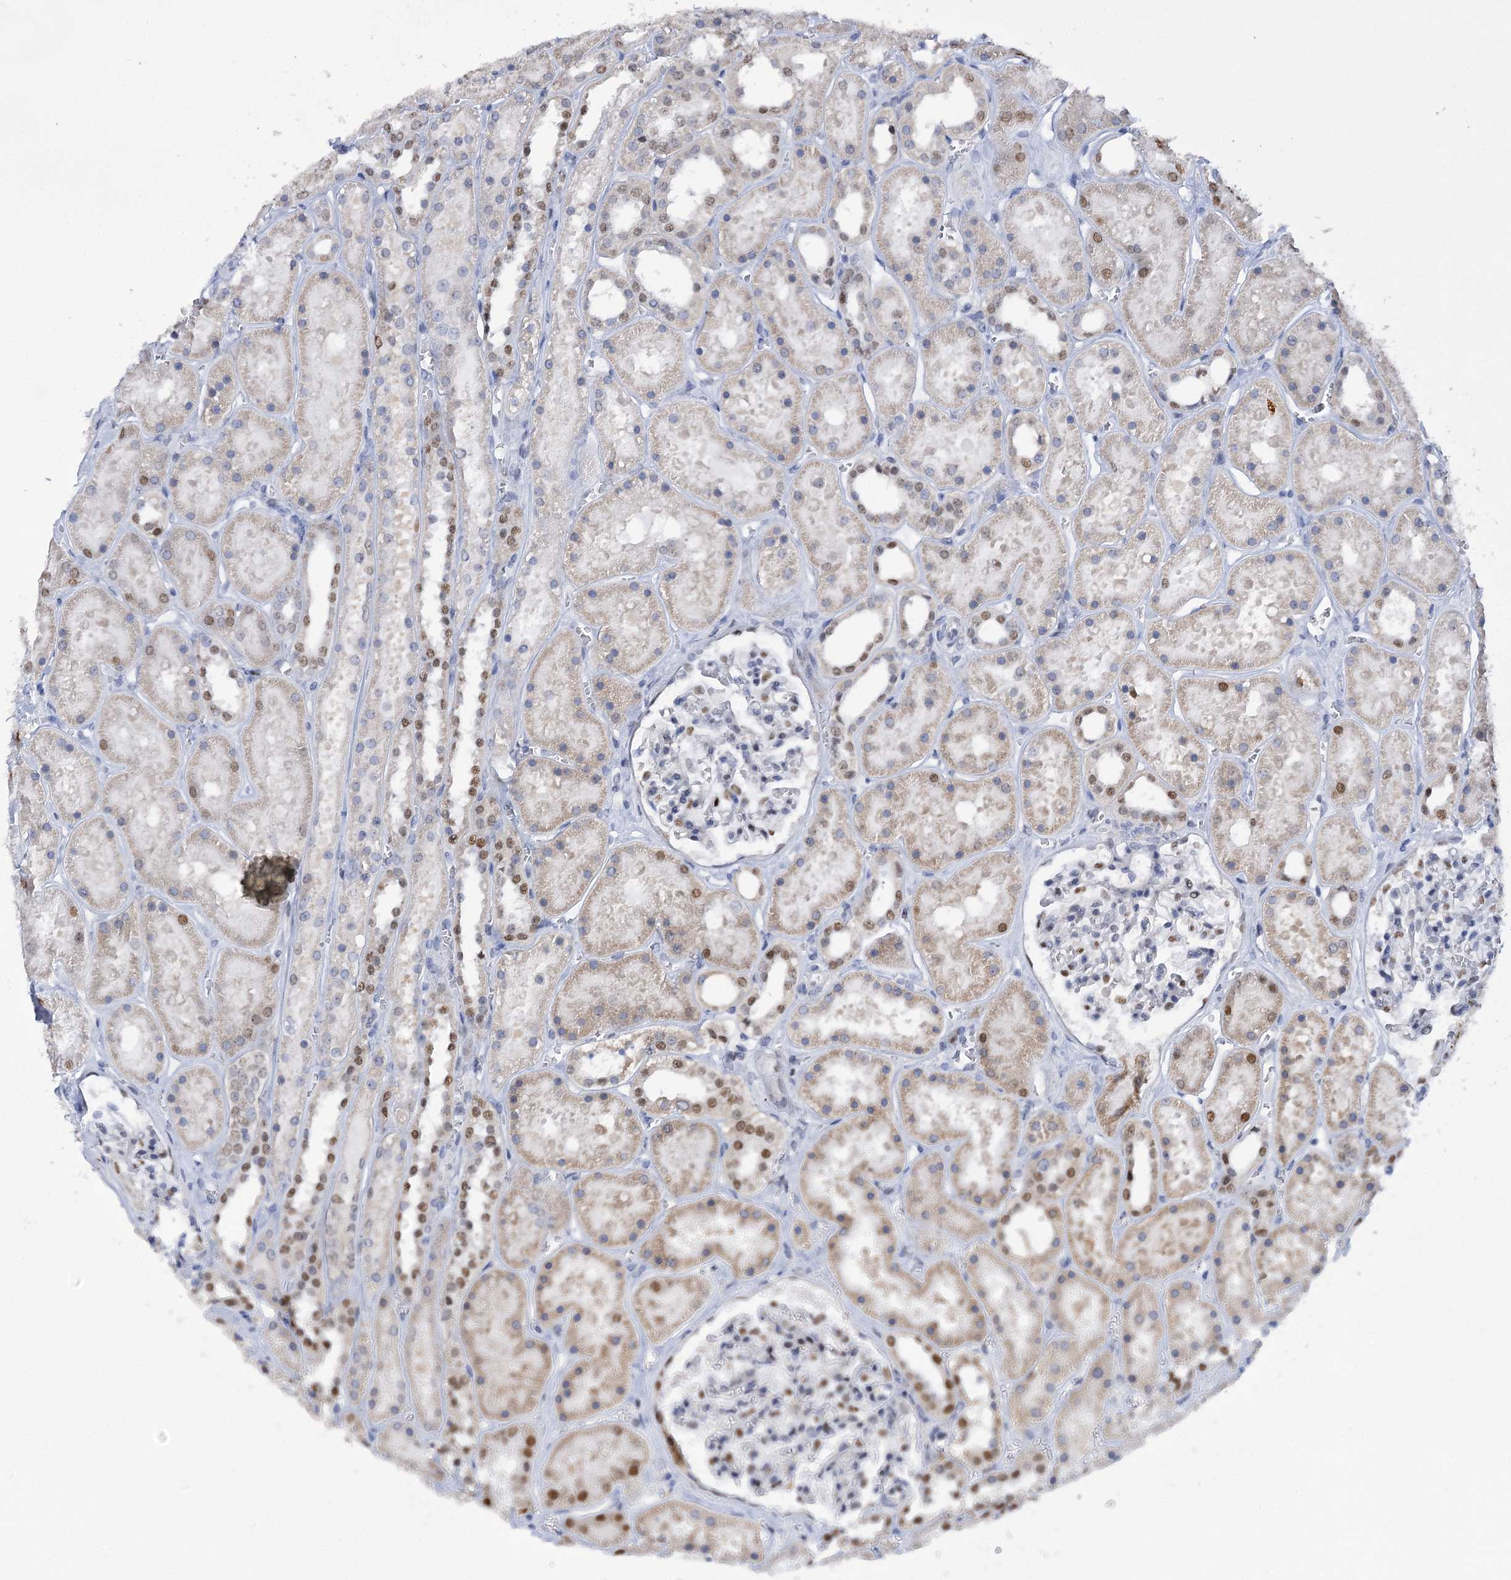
{"staining": {"intensity": "moderate", "quantity": "<25%", "location": "nuclear"}, "tissue": "kidney", "cell_type": "Cells in glomeruli", "image_type": "normal", "snomed": [{"axis": "morphology", "description": "Normal tissue, NOS"}, {"axis": "topography", "description": "Kidney"}], "caption": "Protein staining by IHC reveals moderate nuclear staining in approximately <25% of cells in glomeruli in unremarkable kidney. The staining is performed using DAB (3,3'-diaminobenzidine) brown chromogen to label protein expression. The nuclei are counter-stained blue using hematoxylin.", "gene": "NFU1", "patient": {"sex": "female", "age": 41}}